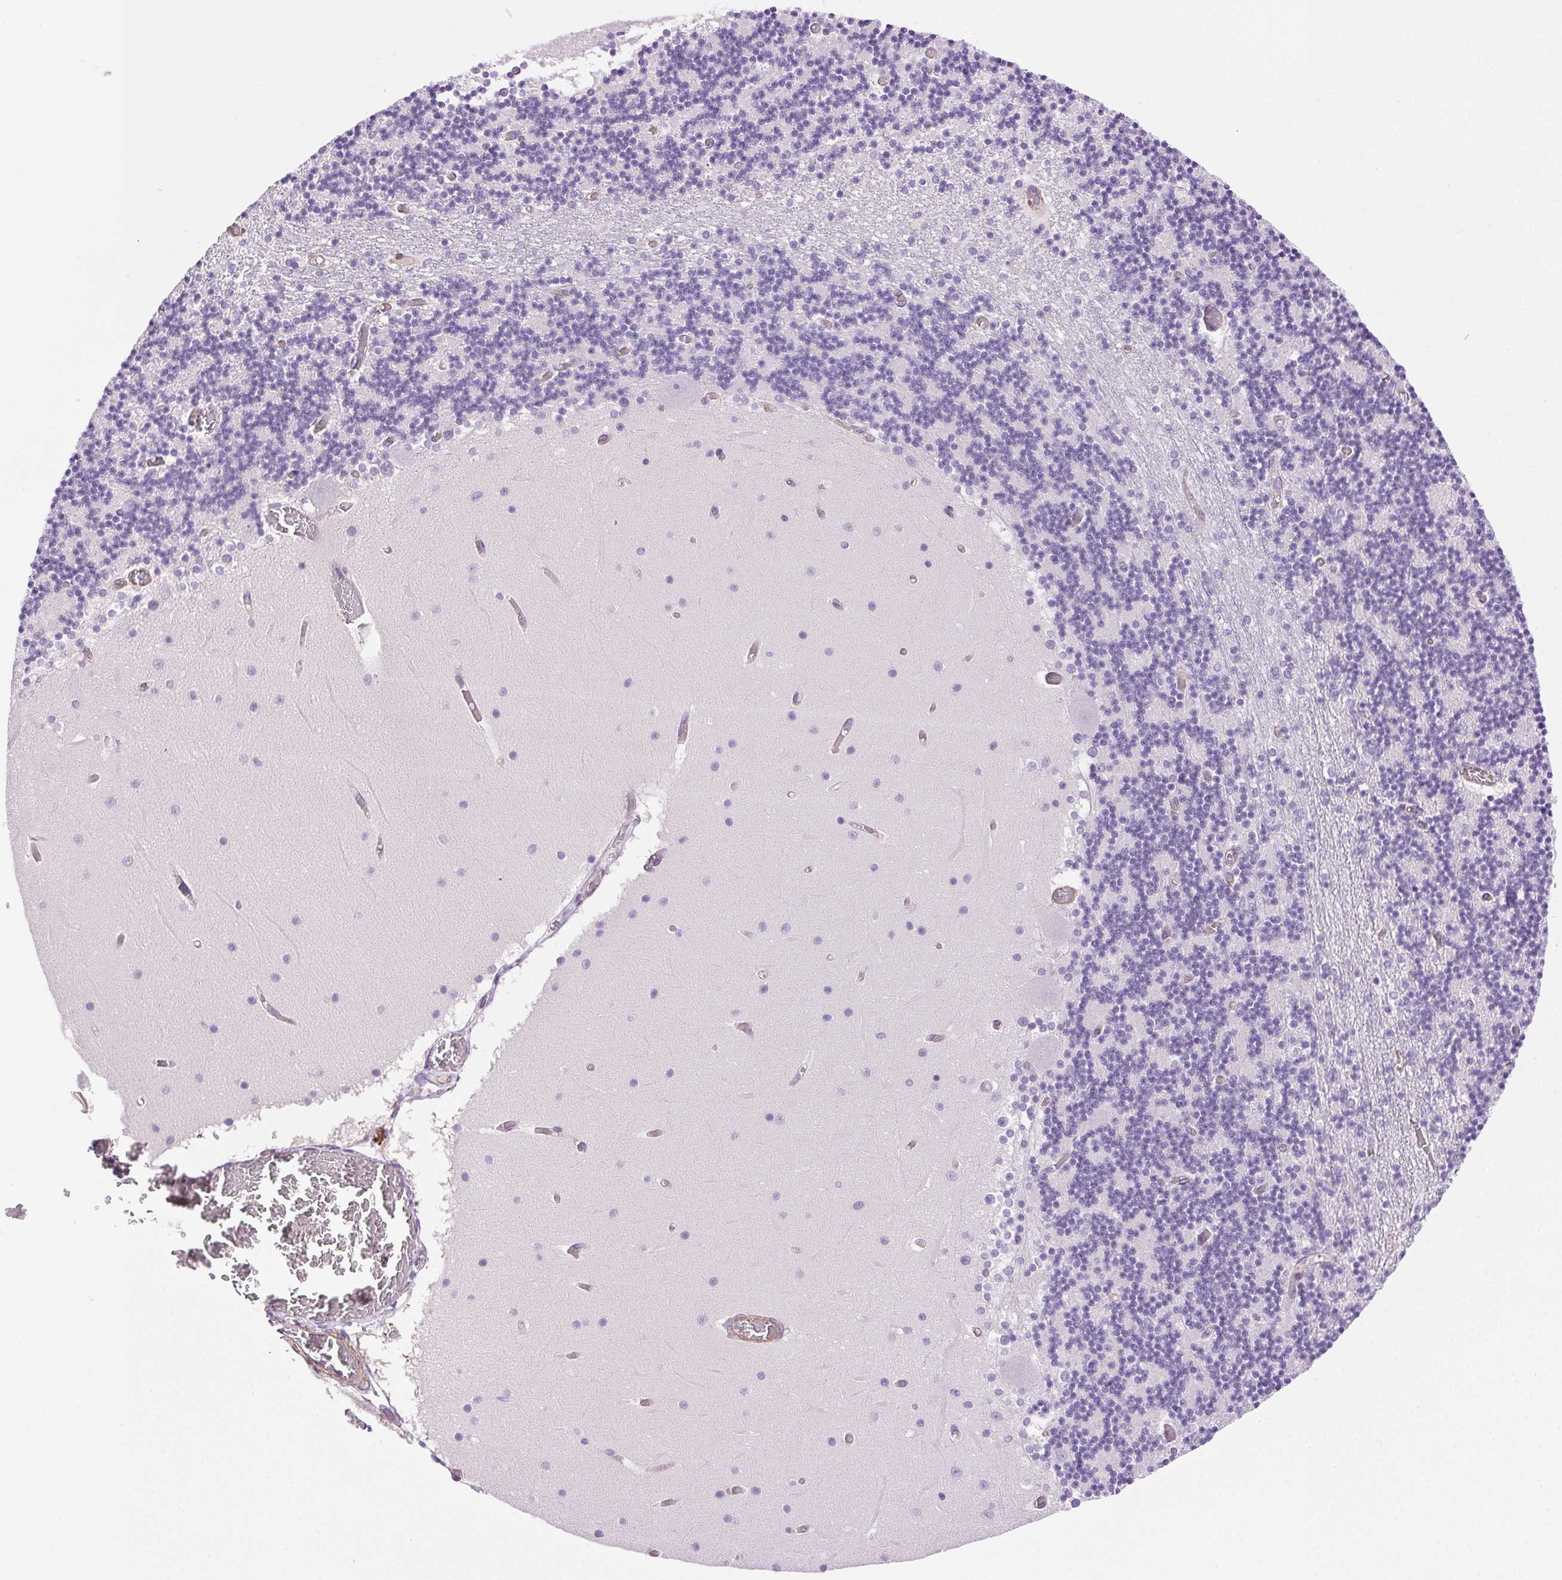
{"staining": {"intensity": "negative", "quantity": "none", "location": "none"}, "tissue": "cerebellum", "cell_type": "Cells in granular layer", "image_type": "normal", "snomed": [{"axis": "morphology", "description": "Normal tissue, NOS"}, {"axis": "topography", "description": "Cerebellum"}], "caption": "DAB (3,3'-diaminobenzidine) immunohistochemical staining of benign cerebellum shows no significant positivity in cells in granular layer. The staining is performed using DAB brown chromogen with nuclei counter-stained in using hematoxylin.", "gene": "SHCBP1L", "patient": {"sex": "female", "age": 28}}